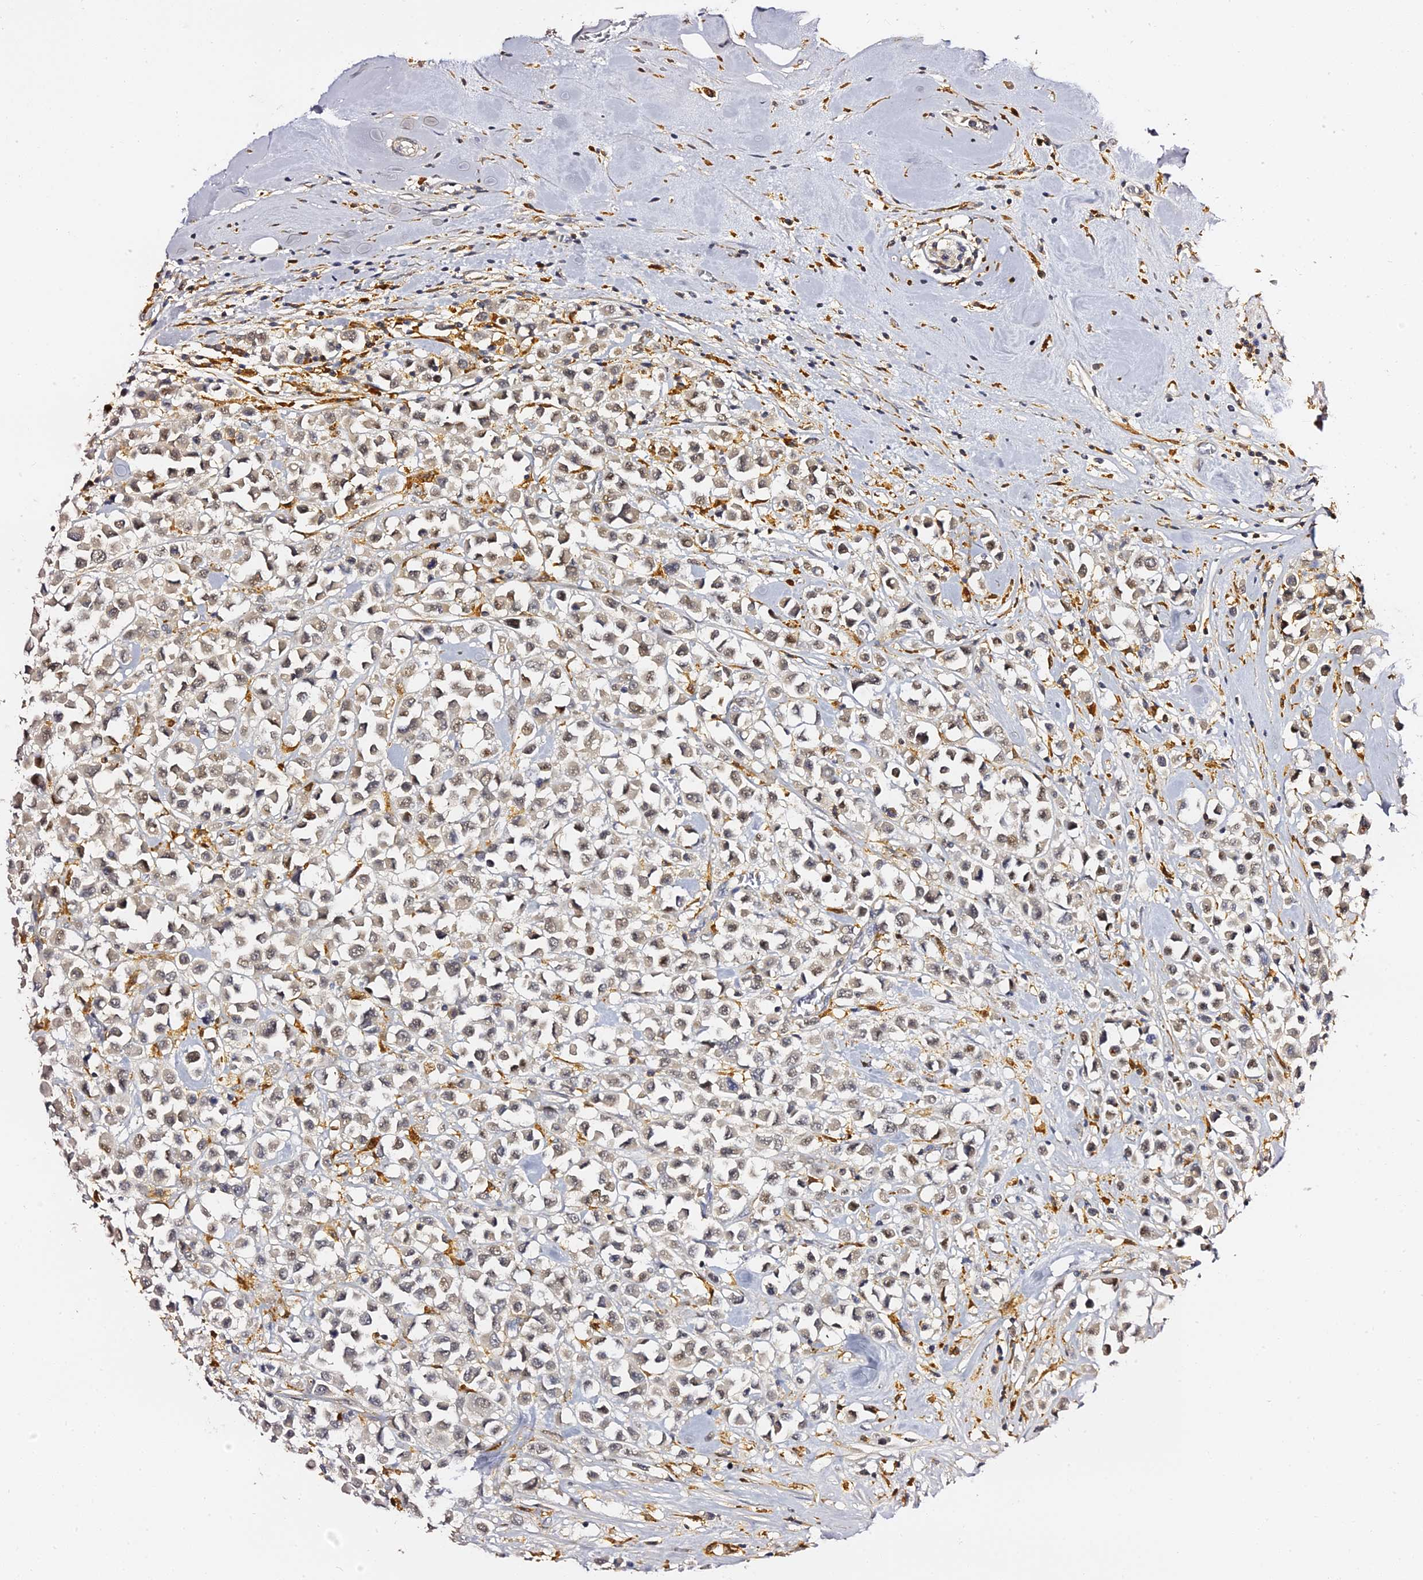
{"staining": {"intensity": "weak", "quantity": ">75%", "location": "nuclear"}, "tissue": "breast cancer", "cell_type": "Tumor cells", "image_type": "cancer", "snomed": [{"axis": "morphology", "description": "Duct carcinoma"}, {"axis": "topography", "description": "Breast"}], "caption": "The photomicrograph reveals a brown stain indicating the presence of a protein in the nuclear of tumor cells in breast cancer (invasive ductal carcinoma).", "gene": "IL4I1", "patient": {"sex": "female", "age": 61}}